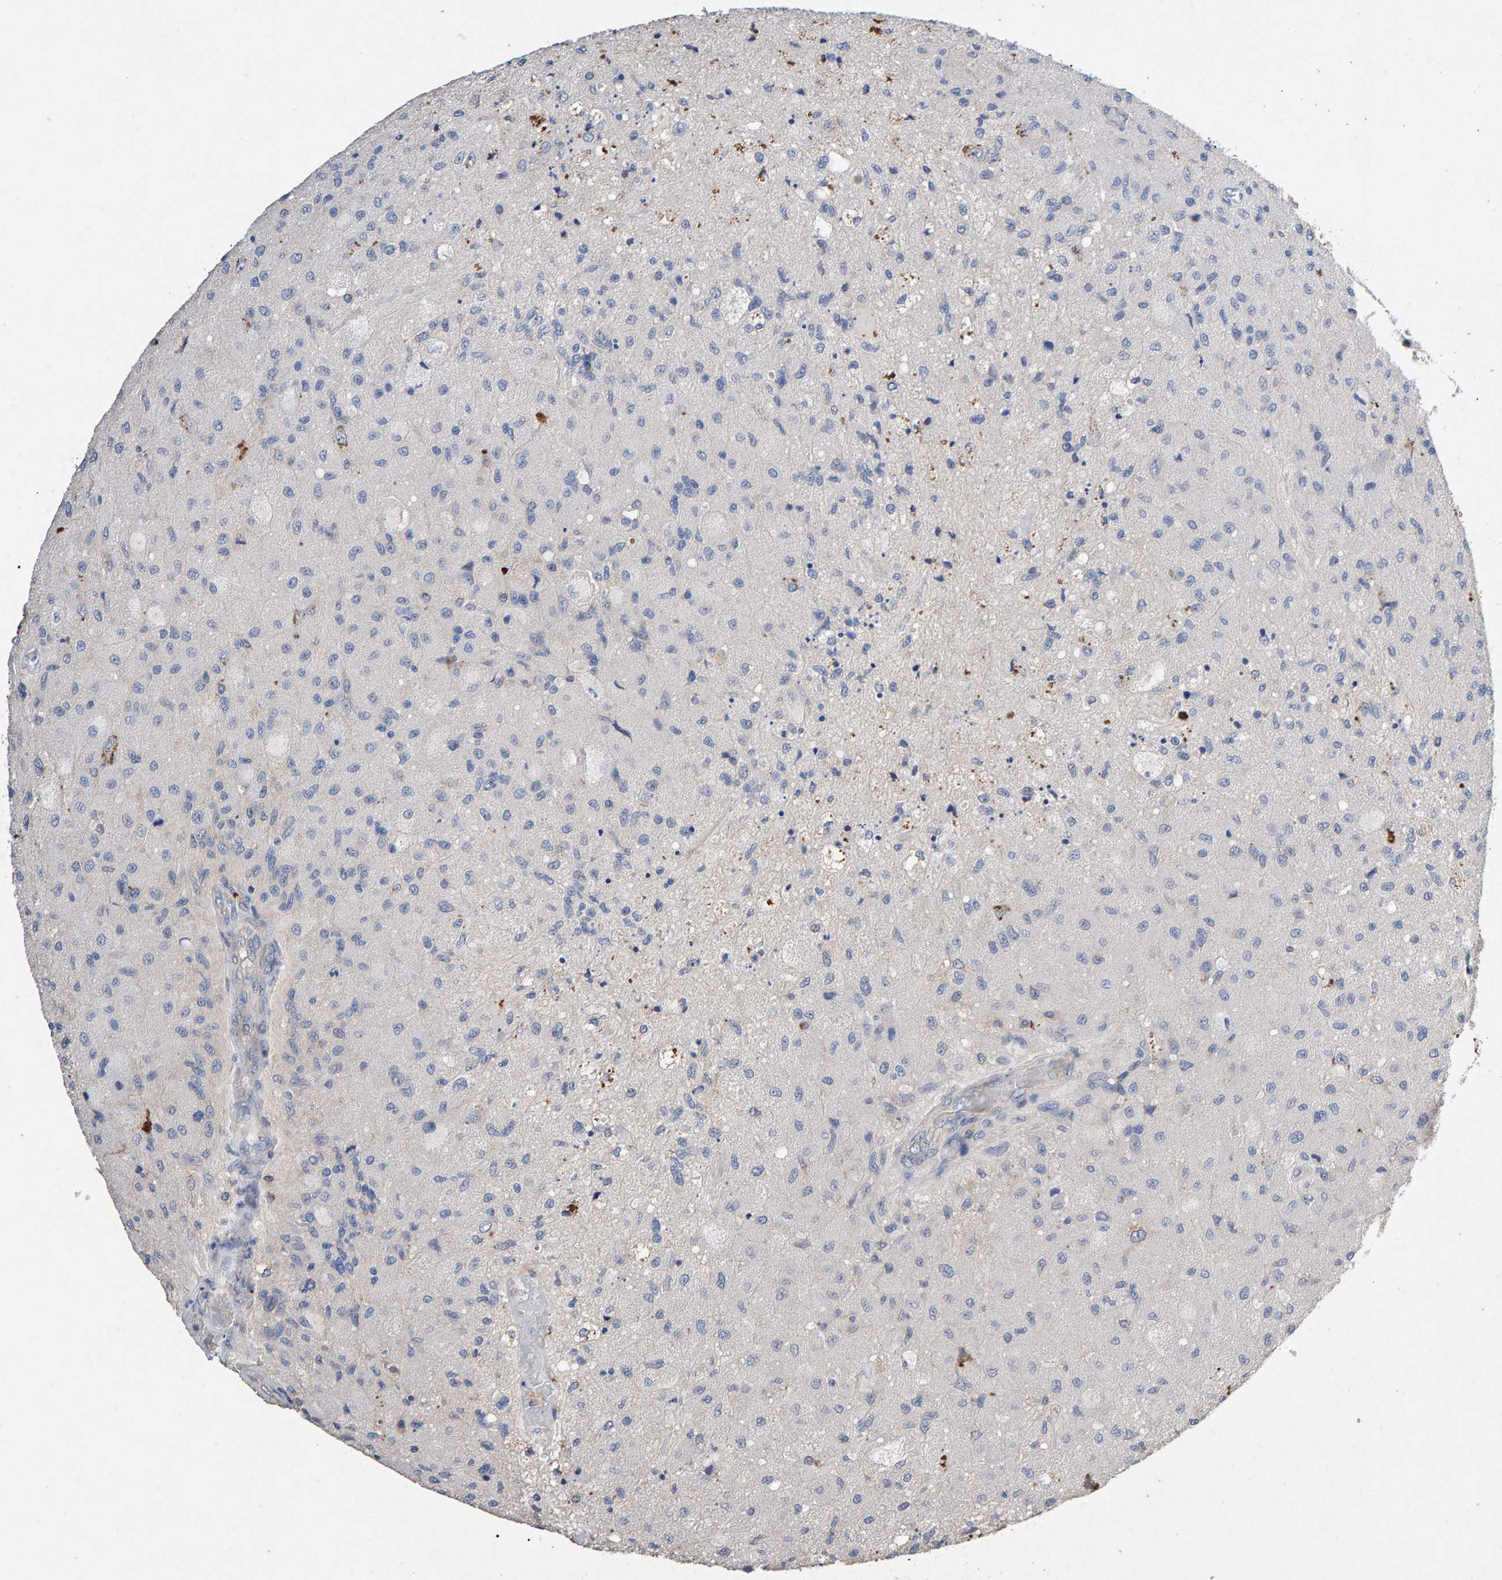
{"staining": {"intensity": "negative", "quantity": "none", "location": "none"}, "tissue": "glioma", "cell_type": "Tumor cells", "image_type": "cancer", "snomed": [{"axis": "morphology", "description": "Normal tissue, NOS"}, {"axis": "morphology", "description": "Glioma, malignant, High grade"}, {"axis": "topography", "description": "Cerebral cortex"}], "caption": "Protein analysis of high-grade glioma (malignant) shows no significant staining in tumor cells.", "gene": "EFR3A", "patient": {"sex": "male", "age": 77}}